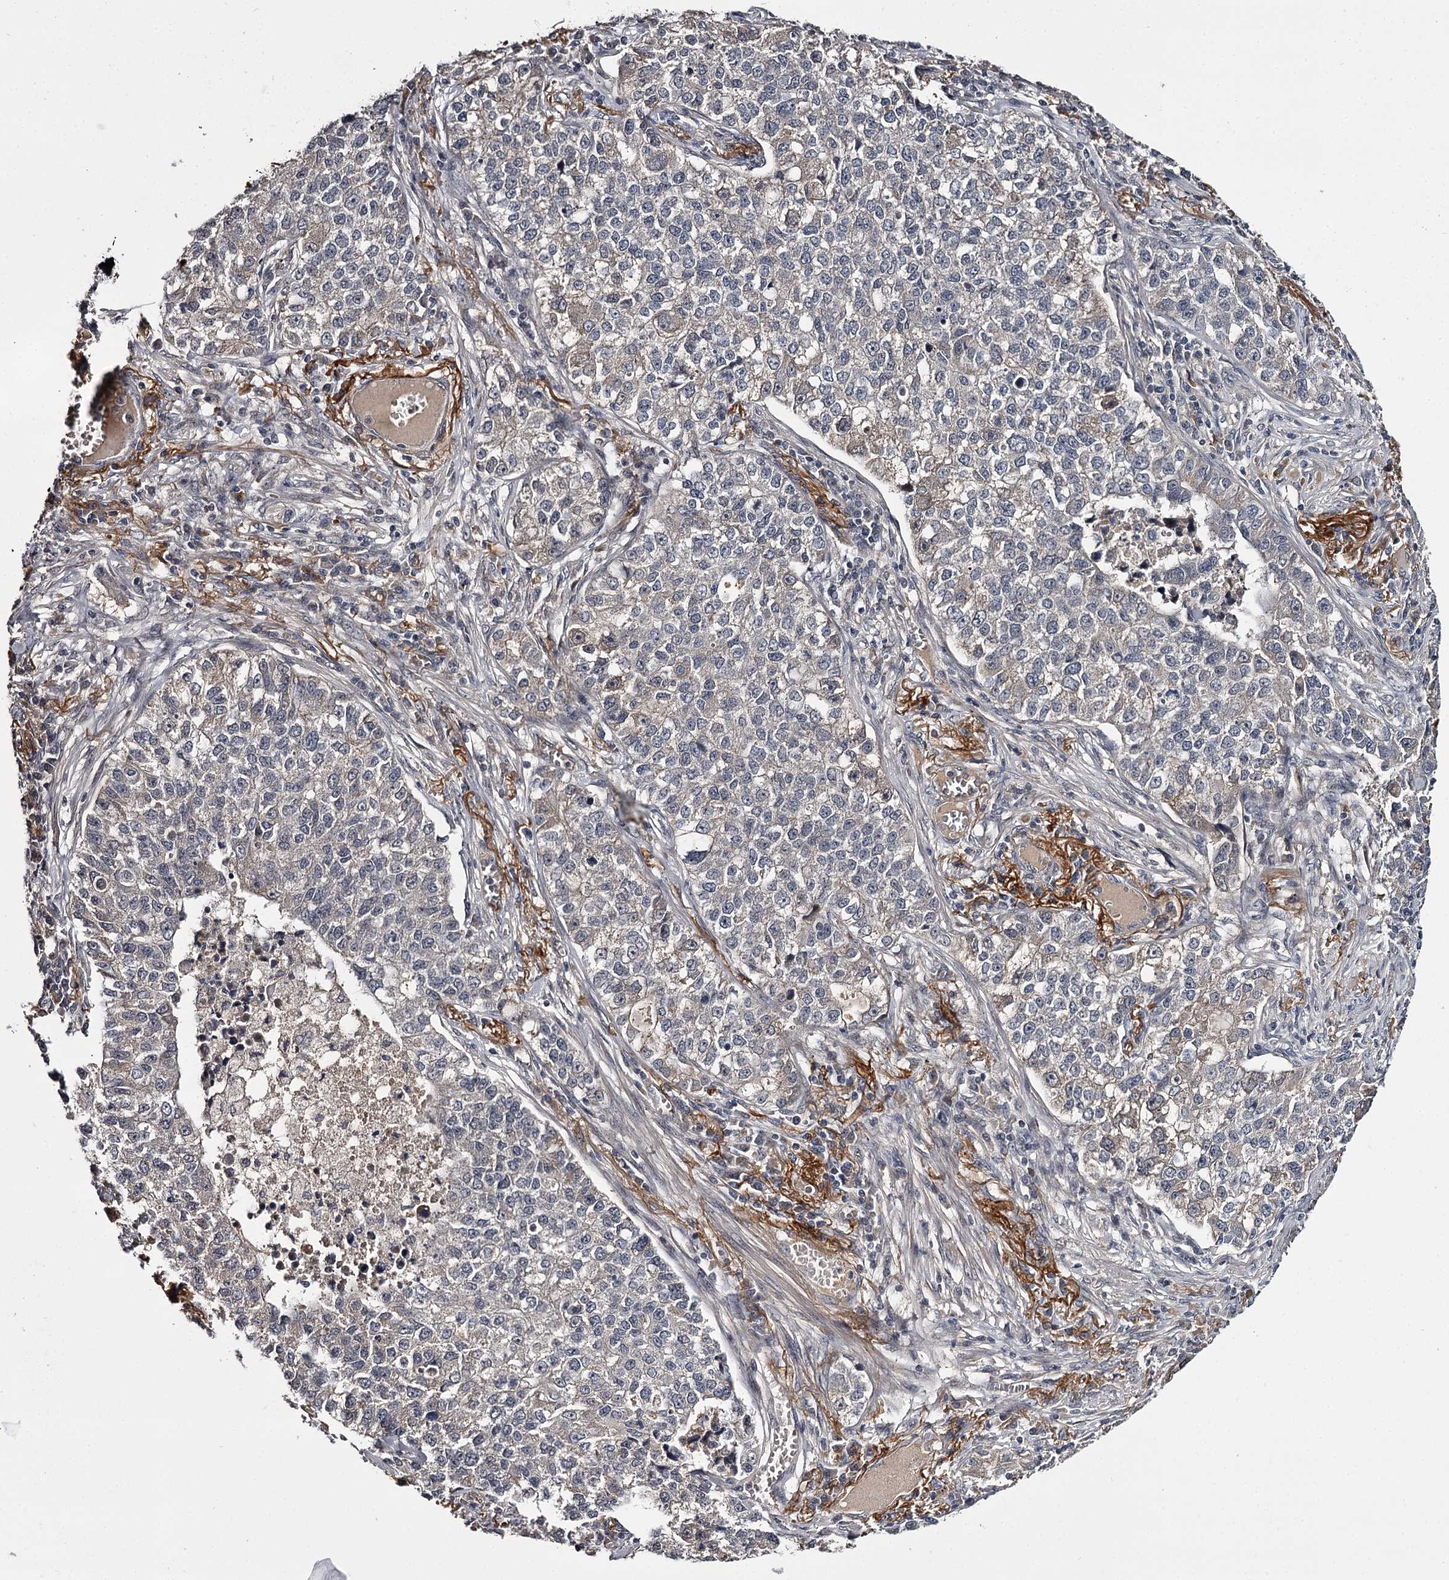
{"staining": {"intensity": "negative", "quantity": "none", "location": "none"}, "tissue": "lung cancer", "cell_type": "Tumor cells", "image_type": "cancer", "snomed": [{"axis": "morphology", "description": "Adenocarcinoma, NOS"}, {"axis": "topography", "description": "Lung"}], "caption": "Immunohistochemistry (IHC) image of neoplastic tissue: human lung cancer stained with DAB (3,3'-diaminobenzidine) exhibits no significant protein expression in tumor cells. (Brightfield microscopy of DAB (3,3'-diaminobenzidine) immunohistochemistry (IHC) at high magnification).", "gene": "CWF19L2", "patient": {"sex": "male", "age": 49}}